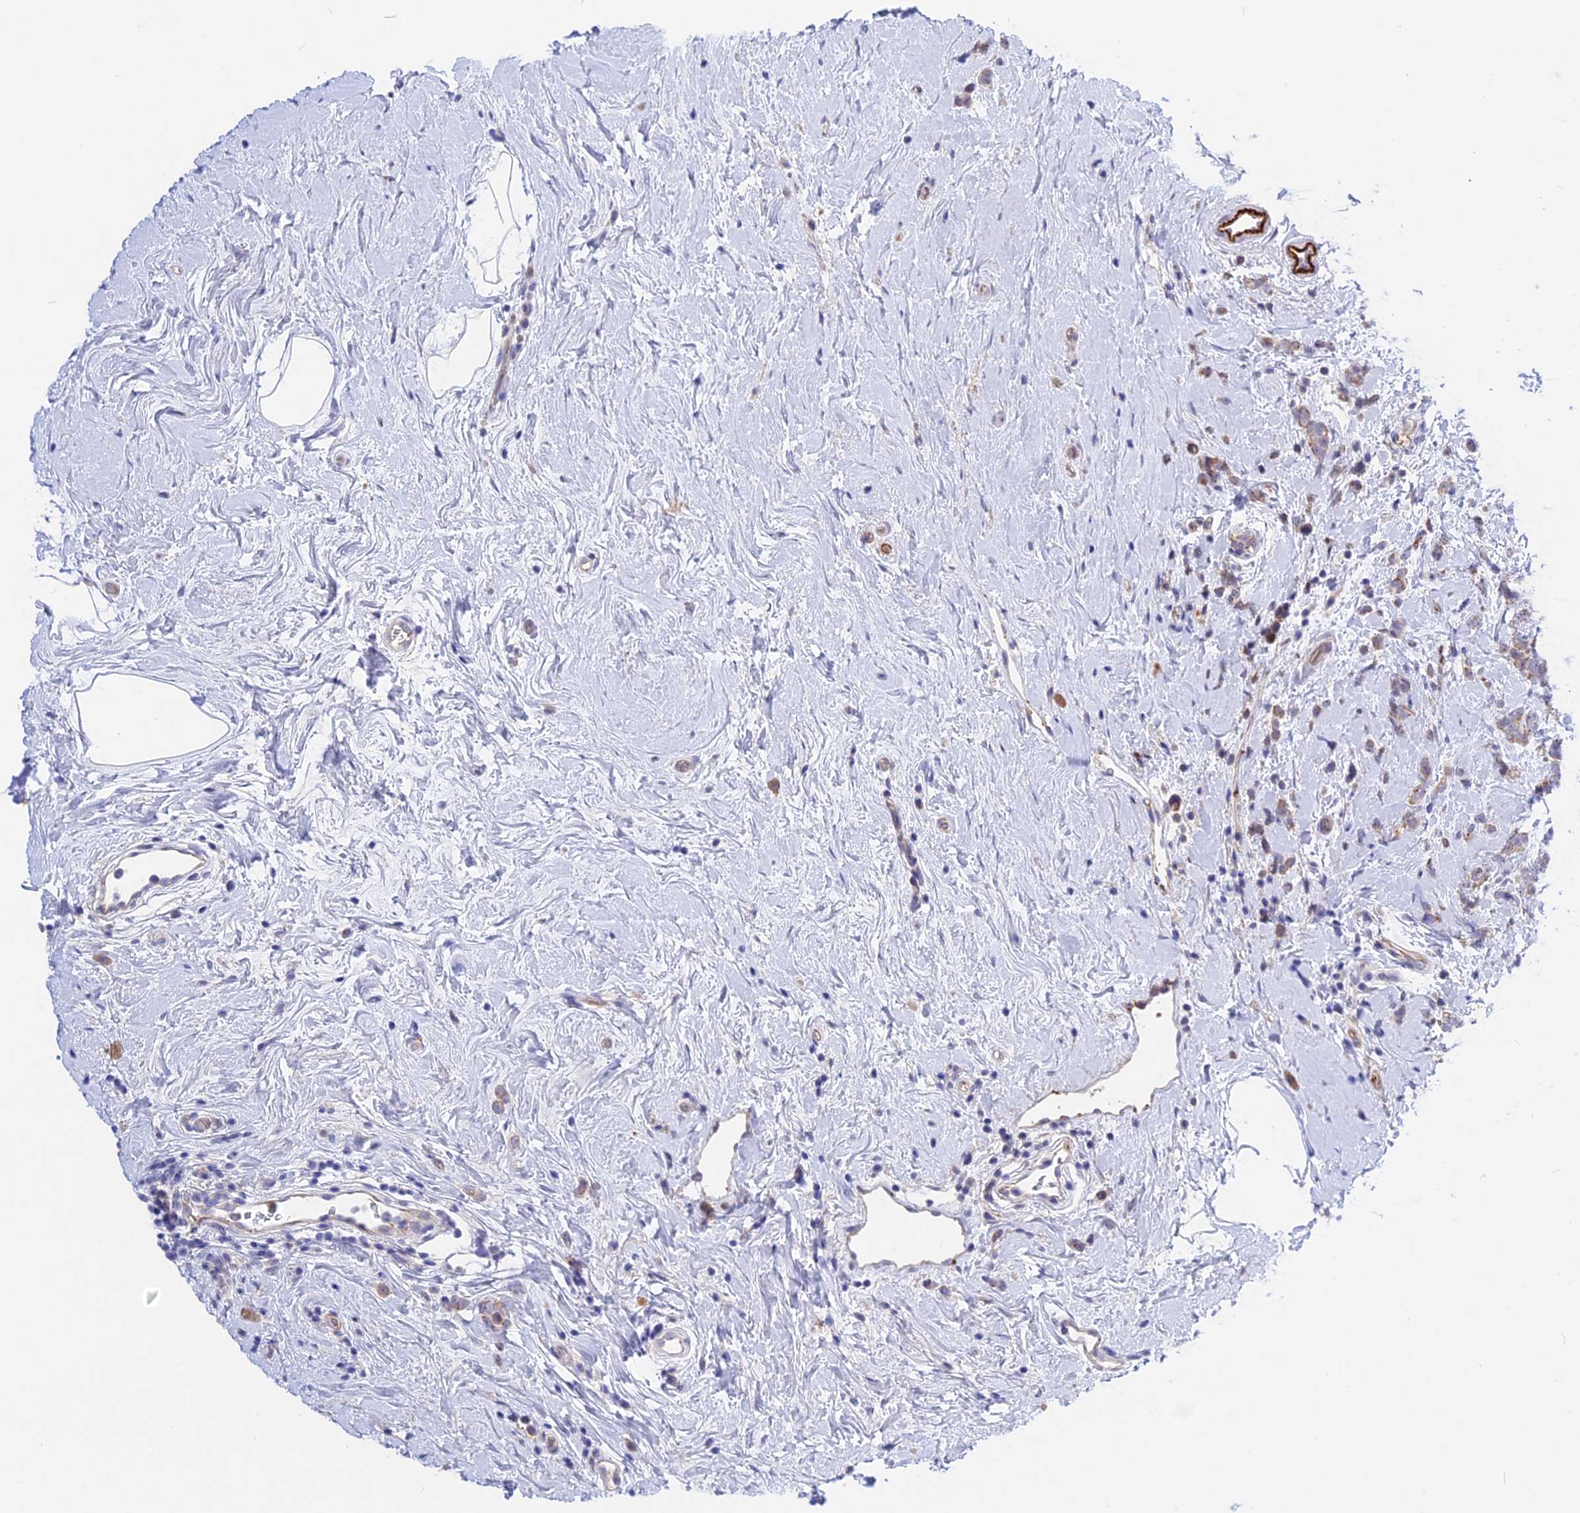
{"staining": {"intensity": "weak", "quantity": "<25%", "location": "cytoplasmic/membranous"}, "tissue": "breast cancer", "cell_type": "Tumor cells", "image_type": "cancer", "snomed": [{"axis": "morphology", "description": "Lobular carcinoma"}, {"axis": "topography", "description": "Breast"}], "caption": "Tumor cells show no significant protein staining in lobular carcinoma (breast). (Stains: DAB (3,3'-diaminobenzidine) IHC with hematoxylin counter stain, Microscopy: brightfield microscopy at high magnification).", "gene": "GK5", "patient": {"sex": "female", "age": 58}}